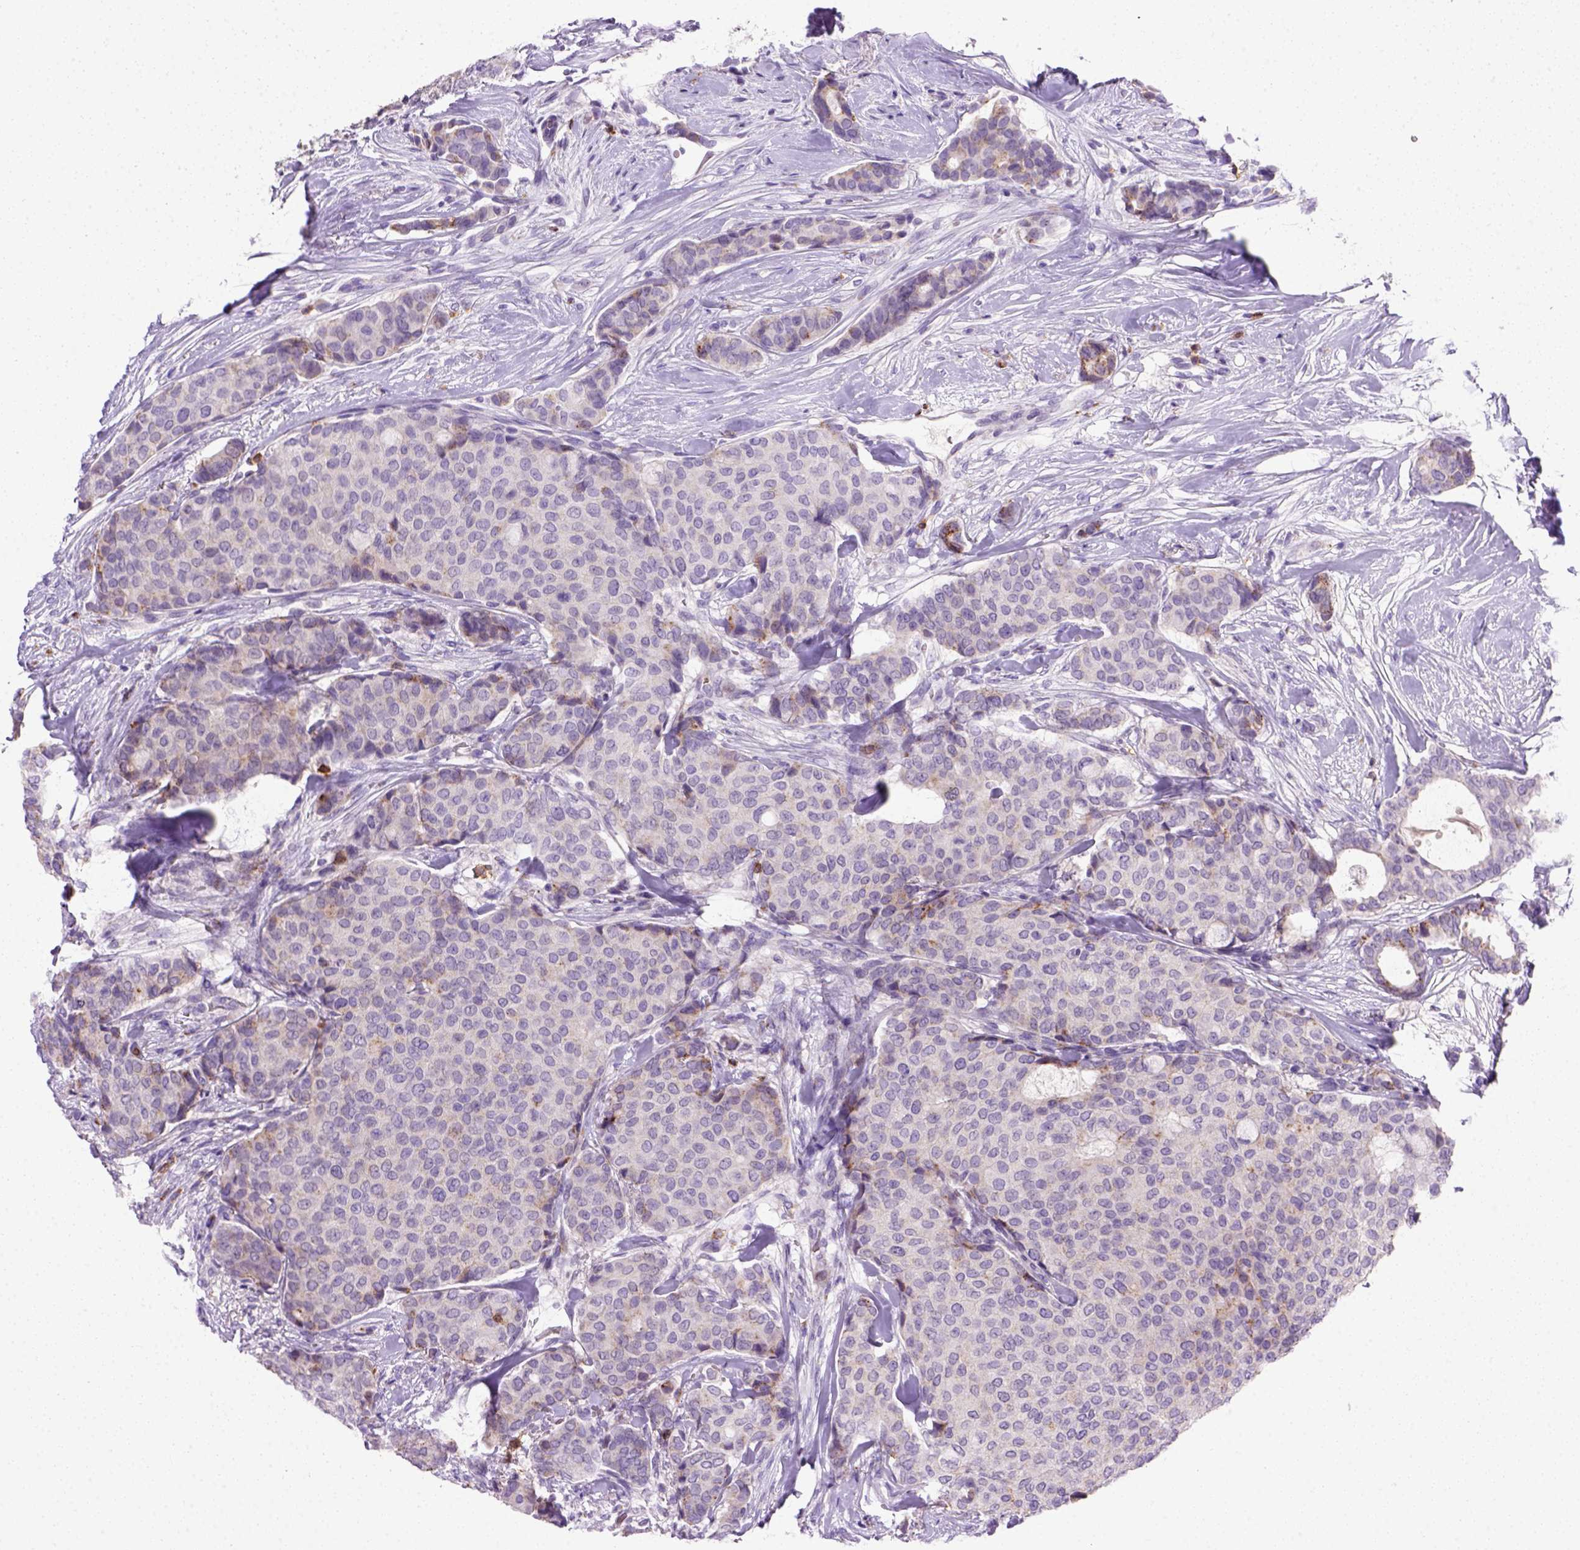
{"staining": {"intensity": "negative", "quantity": "none", "location": "none"}, "tissue": "breast cancer", "cell_type": "Tumor cells", "image_type": "cancer", "snomed": [{"axis": "morphology", "description": "Duct carcinoma"}, {"axis": "topography", "description": "Breast"}], "caption": "Tumor cells are negative for brown protein staining in breast intraductal carcinoma.", "gene": "CD3E", "patient": {"sex": "female", "age": 75}}